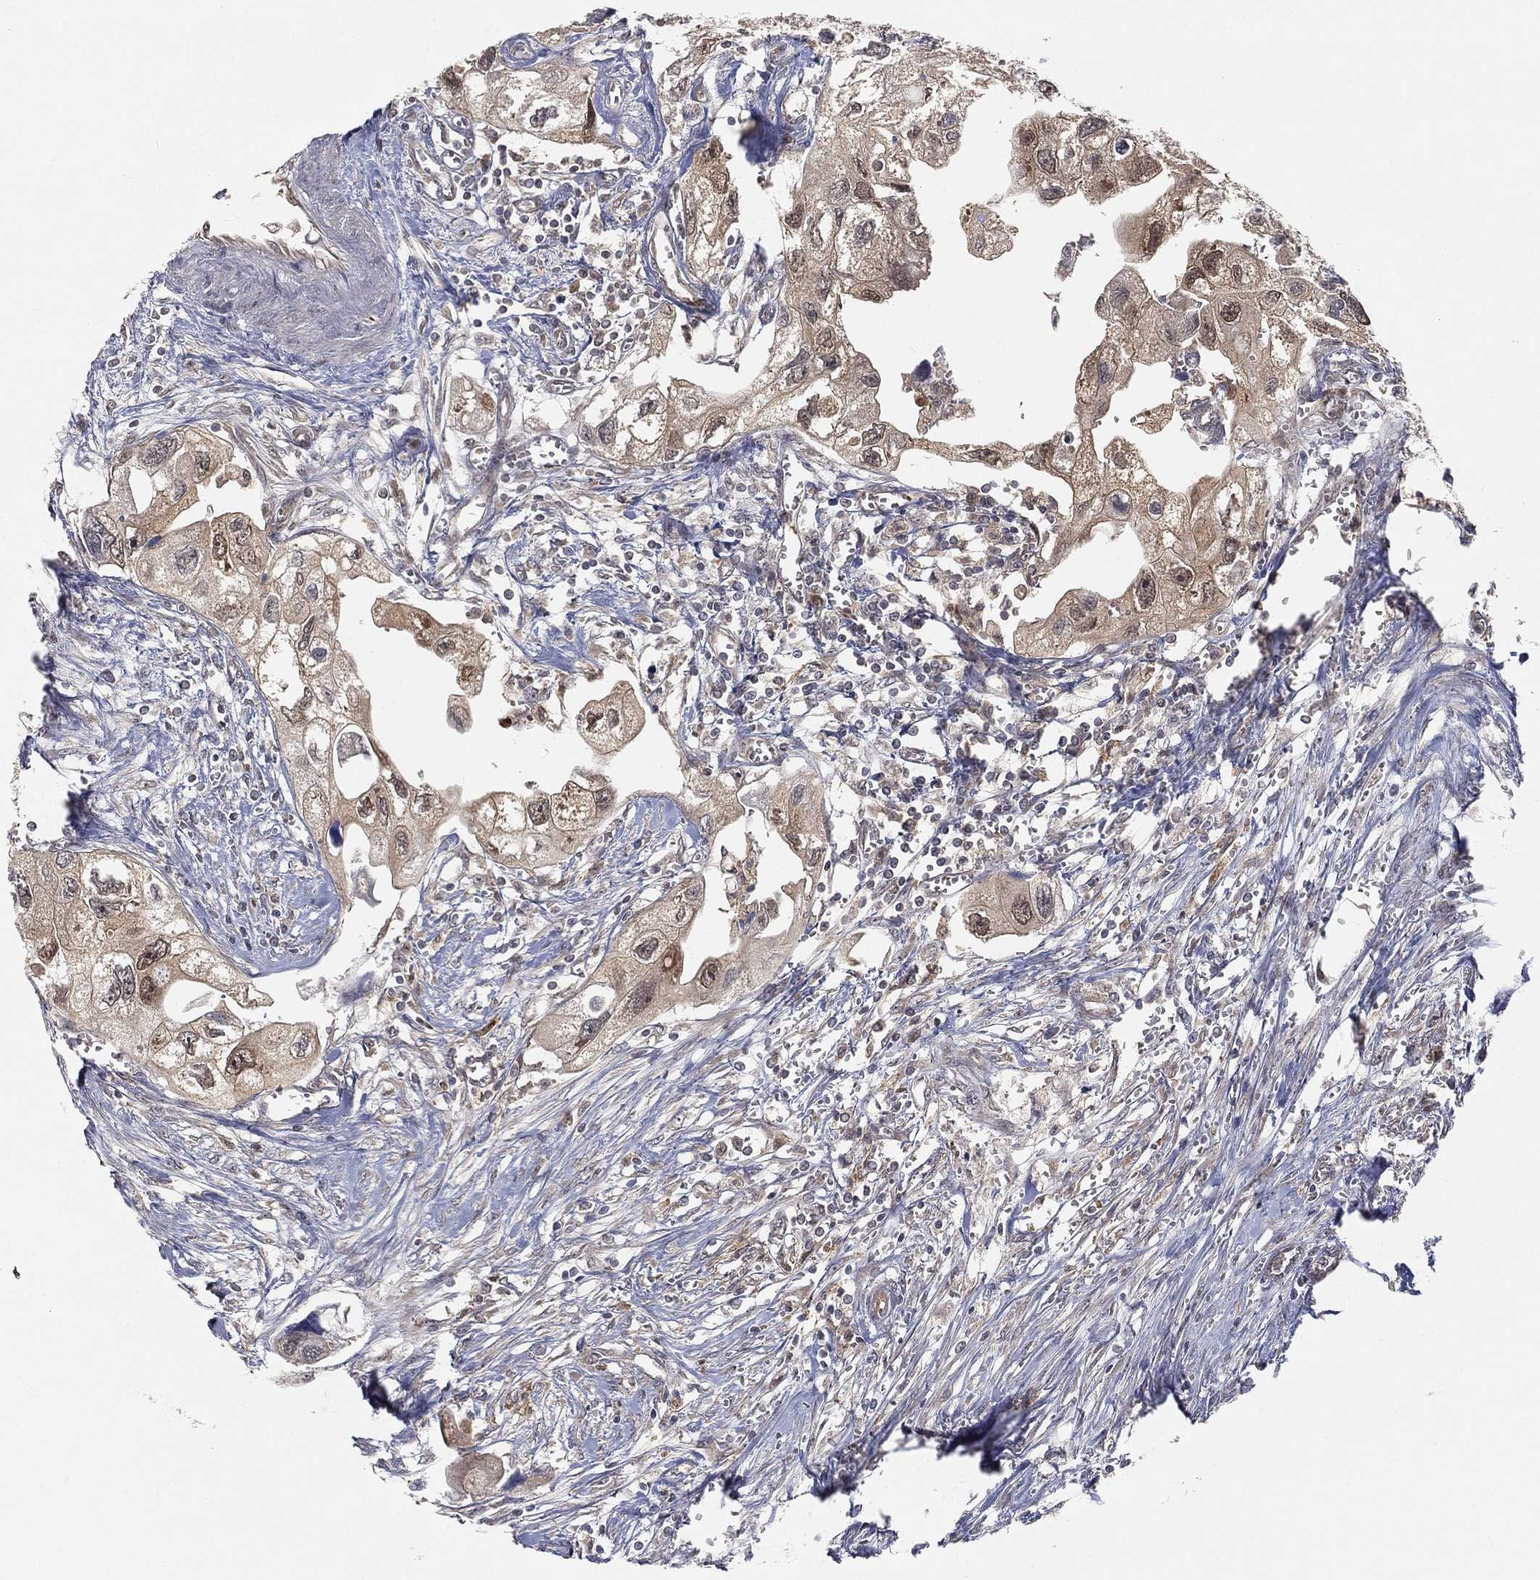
{"staining": {"intensity": "weak", "quantity": "25%-75%", "location": "cytoplasmic/membranous"}, "tissue": "urothelial cancer", "cell_type": "Tumor cells", "image_type": "cancer", "snomed": [{"axis": "morphology", "description": "Urothelial carcinoma, High grade"}, {"axis": "topography", "description": "Urinary bladder"}], "caption": "A photomicrograph showing weak cytoplasmic/membranous staining in about 25%-75% of tumor cells in urothelial carcinoma (high-grade), as visualized by brown immunohistochemical staining.", "gene": "MAPK1", "patient": {"sex": "male", "age": 59}}